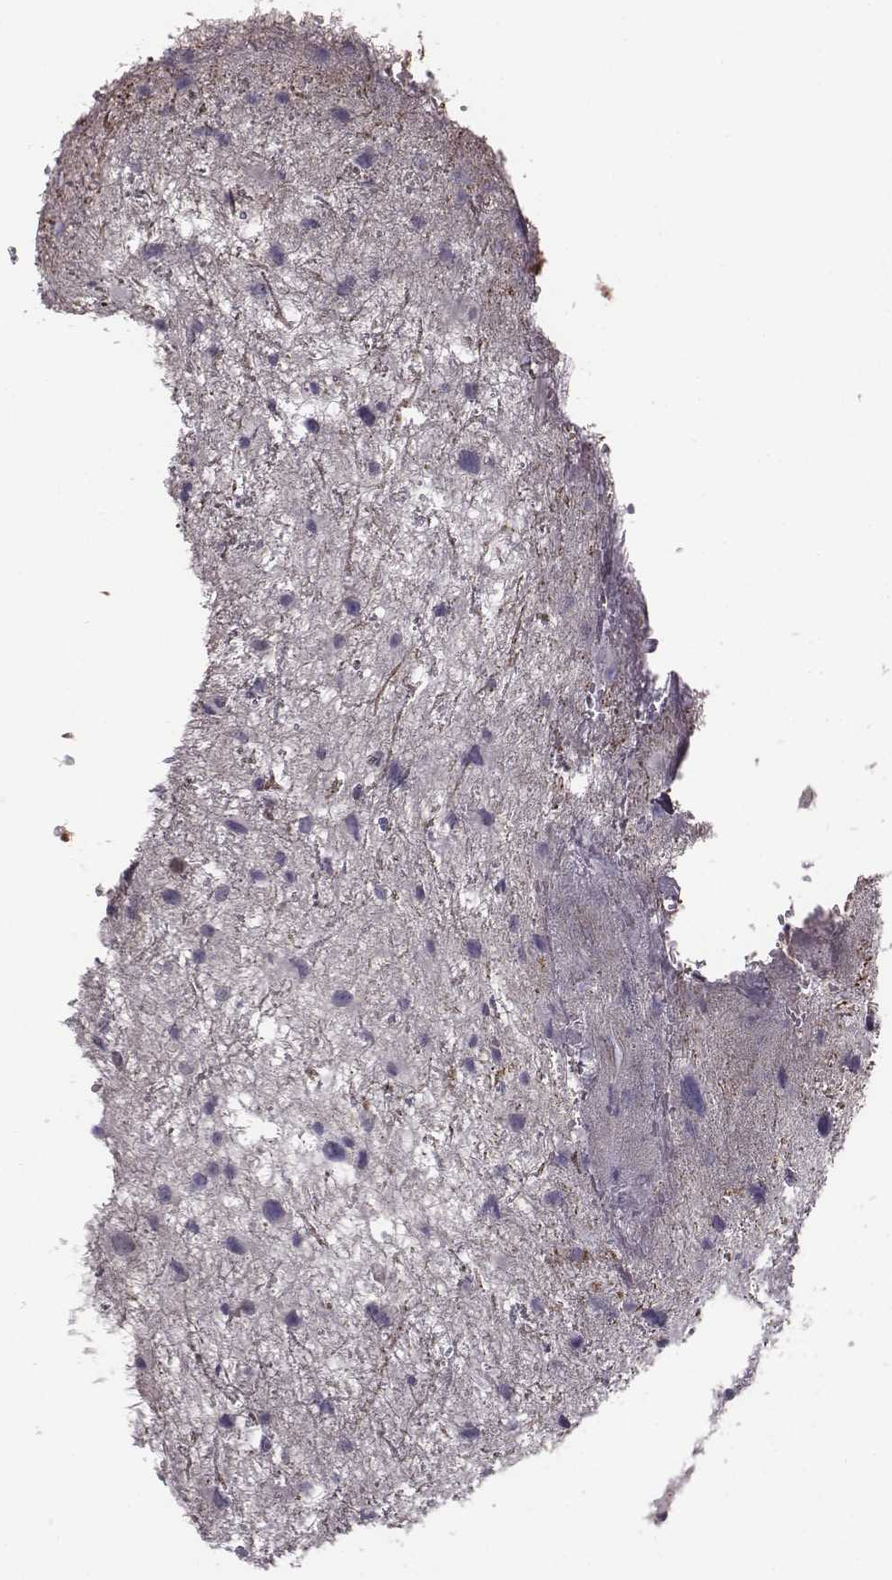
{"staining": {"intensity": "negative", "quantity": "none", "location": "none"}, "tissue": "glioma", "cell_type": "Tumor cells", "image_type": "cancer", "snomed": [{"axis": "morphology", "description": "Glioma, malignant, Low grade"}, {"axis": "topography", "description": "Brain"}], "caption": "Immunohistochemical staining of human malignant glioma (low-grade) shows no significant expression in tumor cells.", "gene": "BICDL1", "patient": {"sex": "female", "age": 32}}